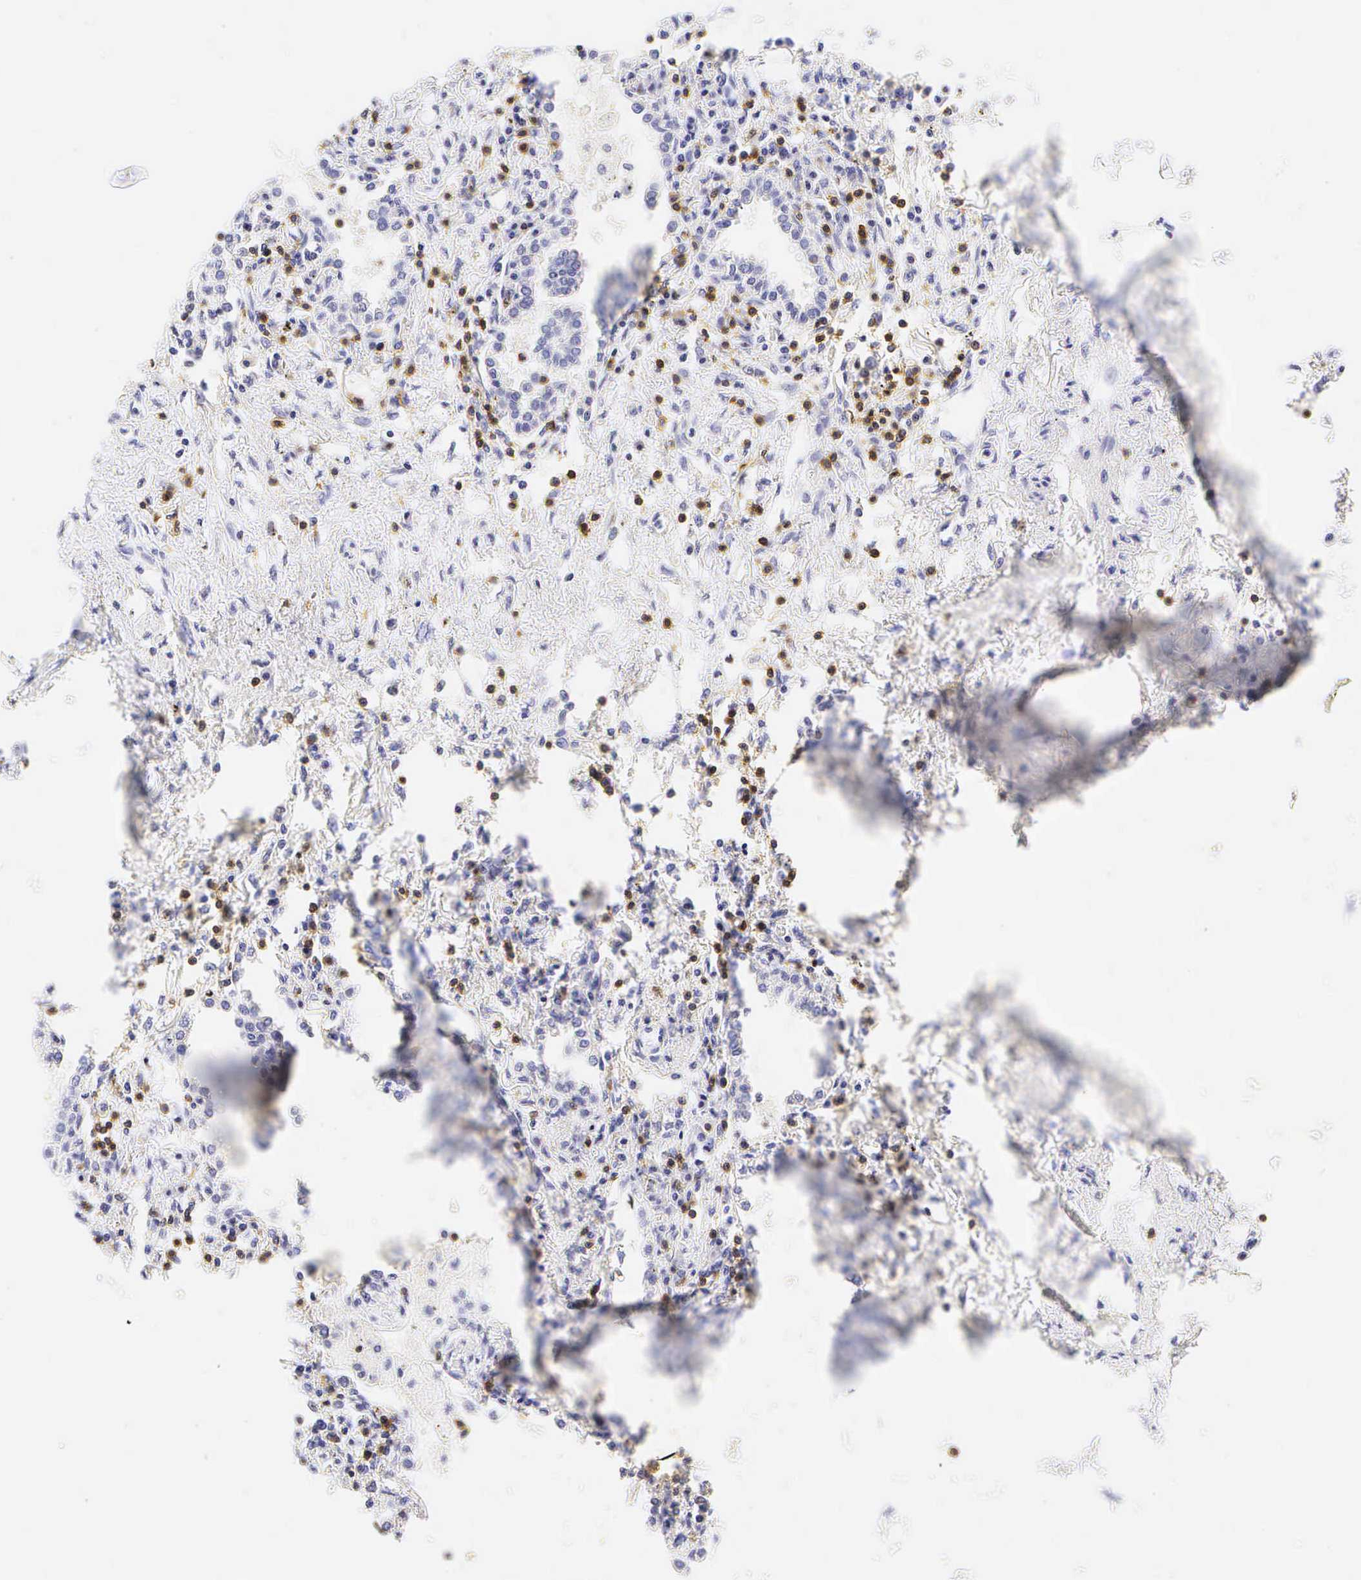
{"staining": {"intensity": "negative", "quantity": "none", "location": "none"}, "tissue": "lung cancer", "cell_type": "Tumor cells", "image_type": "cancer", "snomed": [{"axis": "morphology", "description": "Adenocarcinoma, NOS"}, {"axis": "topography", "description": "Lung"}], "caption": "This is a micrograph of IHC staining of lung cancer (adenocarcinoma), which shows no staining in tumor cells.", "gene": "CD3E", "patient": {"sex": "male", "age": 60}}